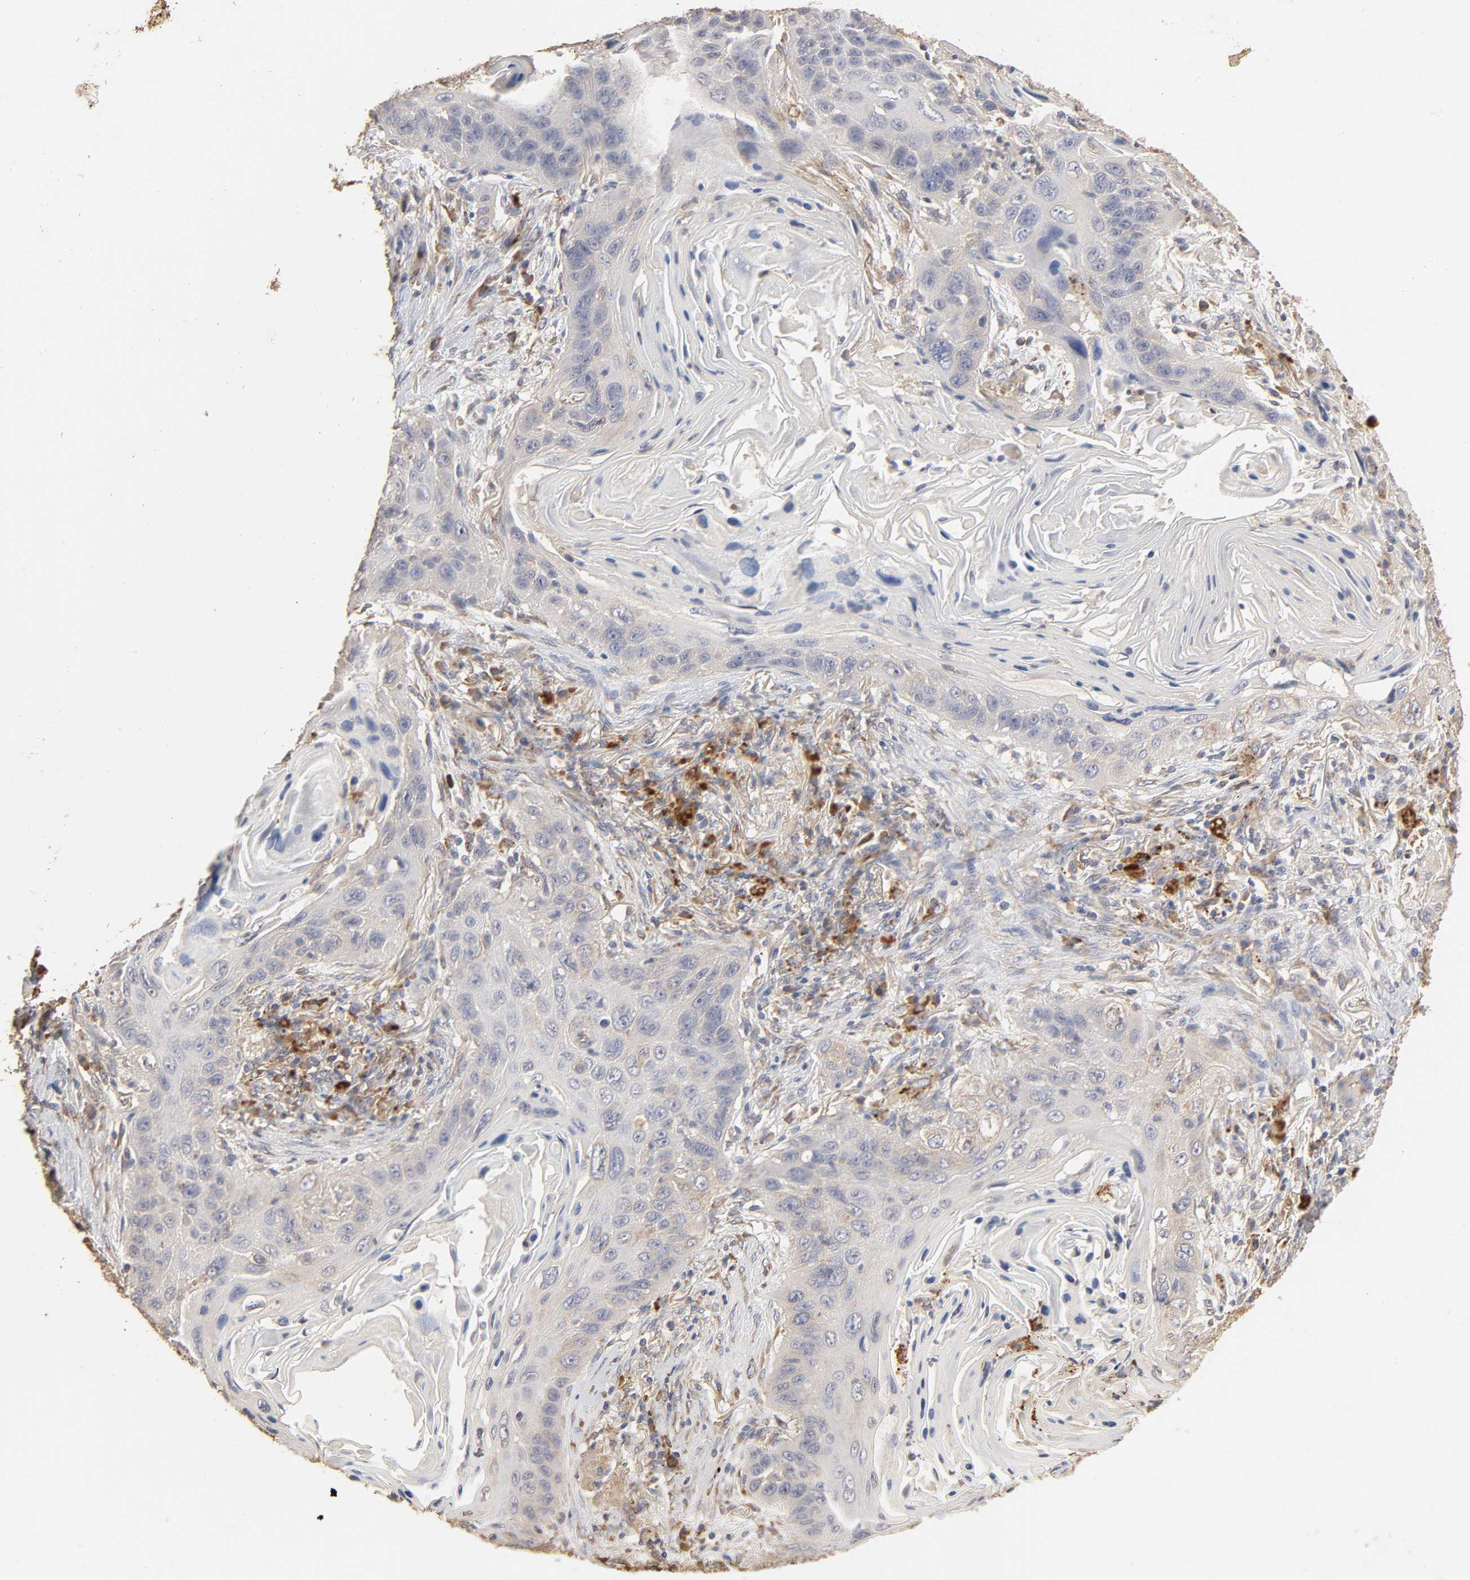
{"staining": {"intensity": "weak", "quantity": "<25%", "location": "cytoplasmic/membranous"}, "tissue": "lung cancer", "cell_type": "Tumor cells", "image_type": "cancer", "snomed": [{"axis": "morphology", "description": "Squamous cell carcinoma, NOS"}, {"axis": "topography", "description": "Lung"}], "caption": "Immunohistochemical staining of human squamous cell carcinoma (lung) reveals no significant staining in tumor cells.", "gene": "EIF4G2", "patient": {"sex": "female", "age": 67}}